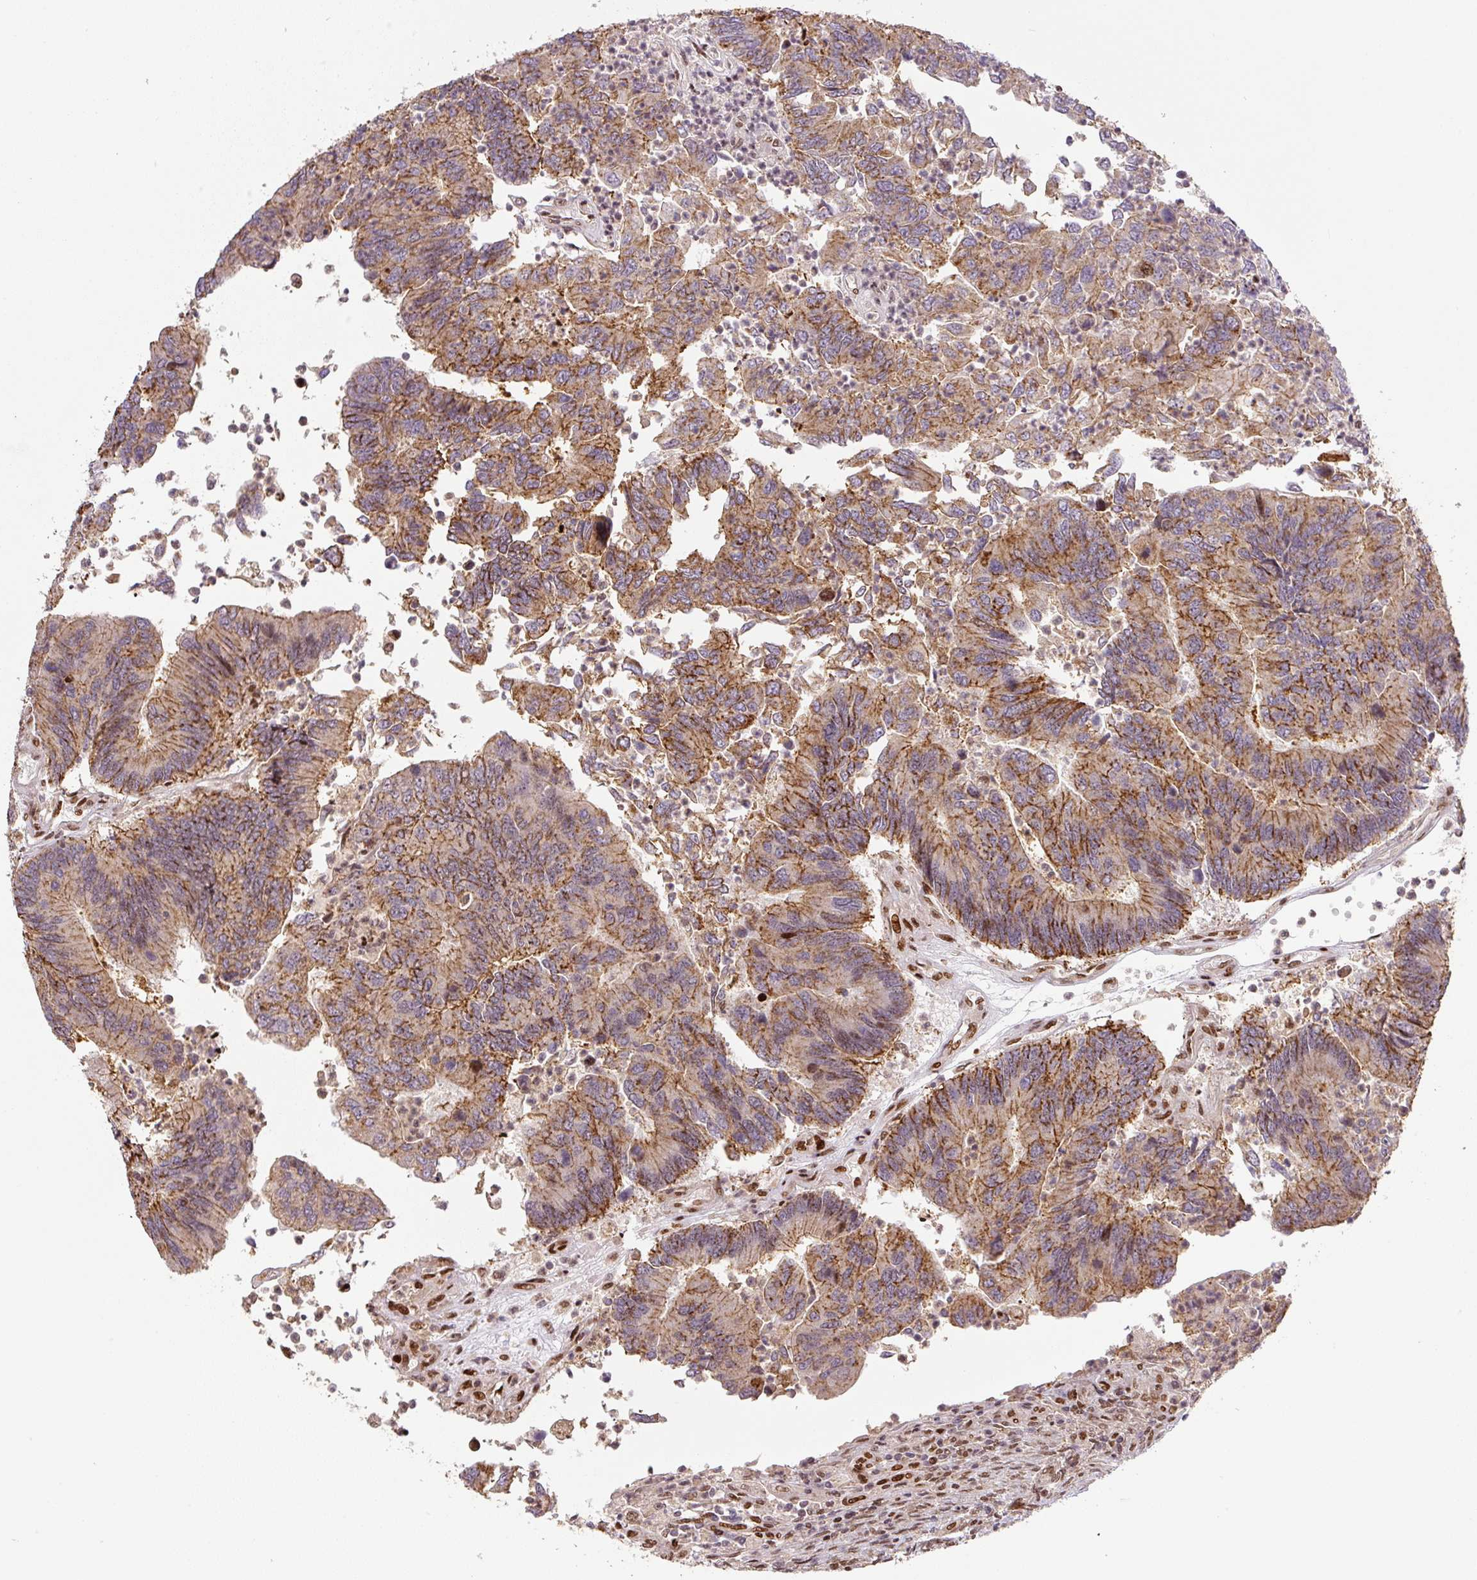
{"staining": {"intensity": "moderate", "quantity": ">75%", "location": "cytoplasmic/membranous"}, "tissue": "colorectal cancer", "cell_type": "Tumor cells", "image_type": "cancer", "snomed": [{"axis": "morphology", "description": "Adenocarcinoma, NOS"}, {"axis": "topography", "description": "Colon"}], "caption": "Human colorectal adenocarcinoma stained for a protein (brown) demonstrates moderate cytoplasmic/membranous positive staining in about >75% of tumor cells.", "gene": "PYDC2", "patient": {"sex": "female", "age": 67}}